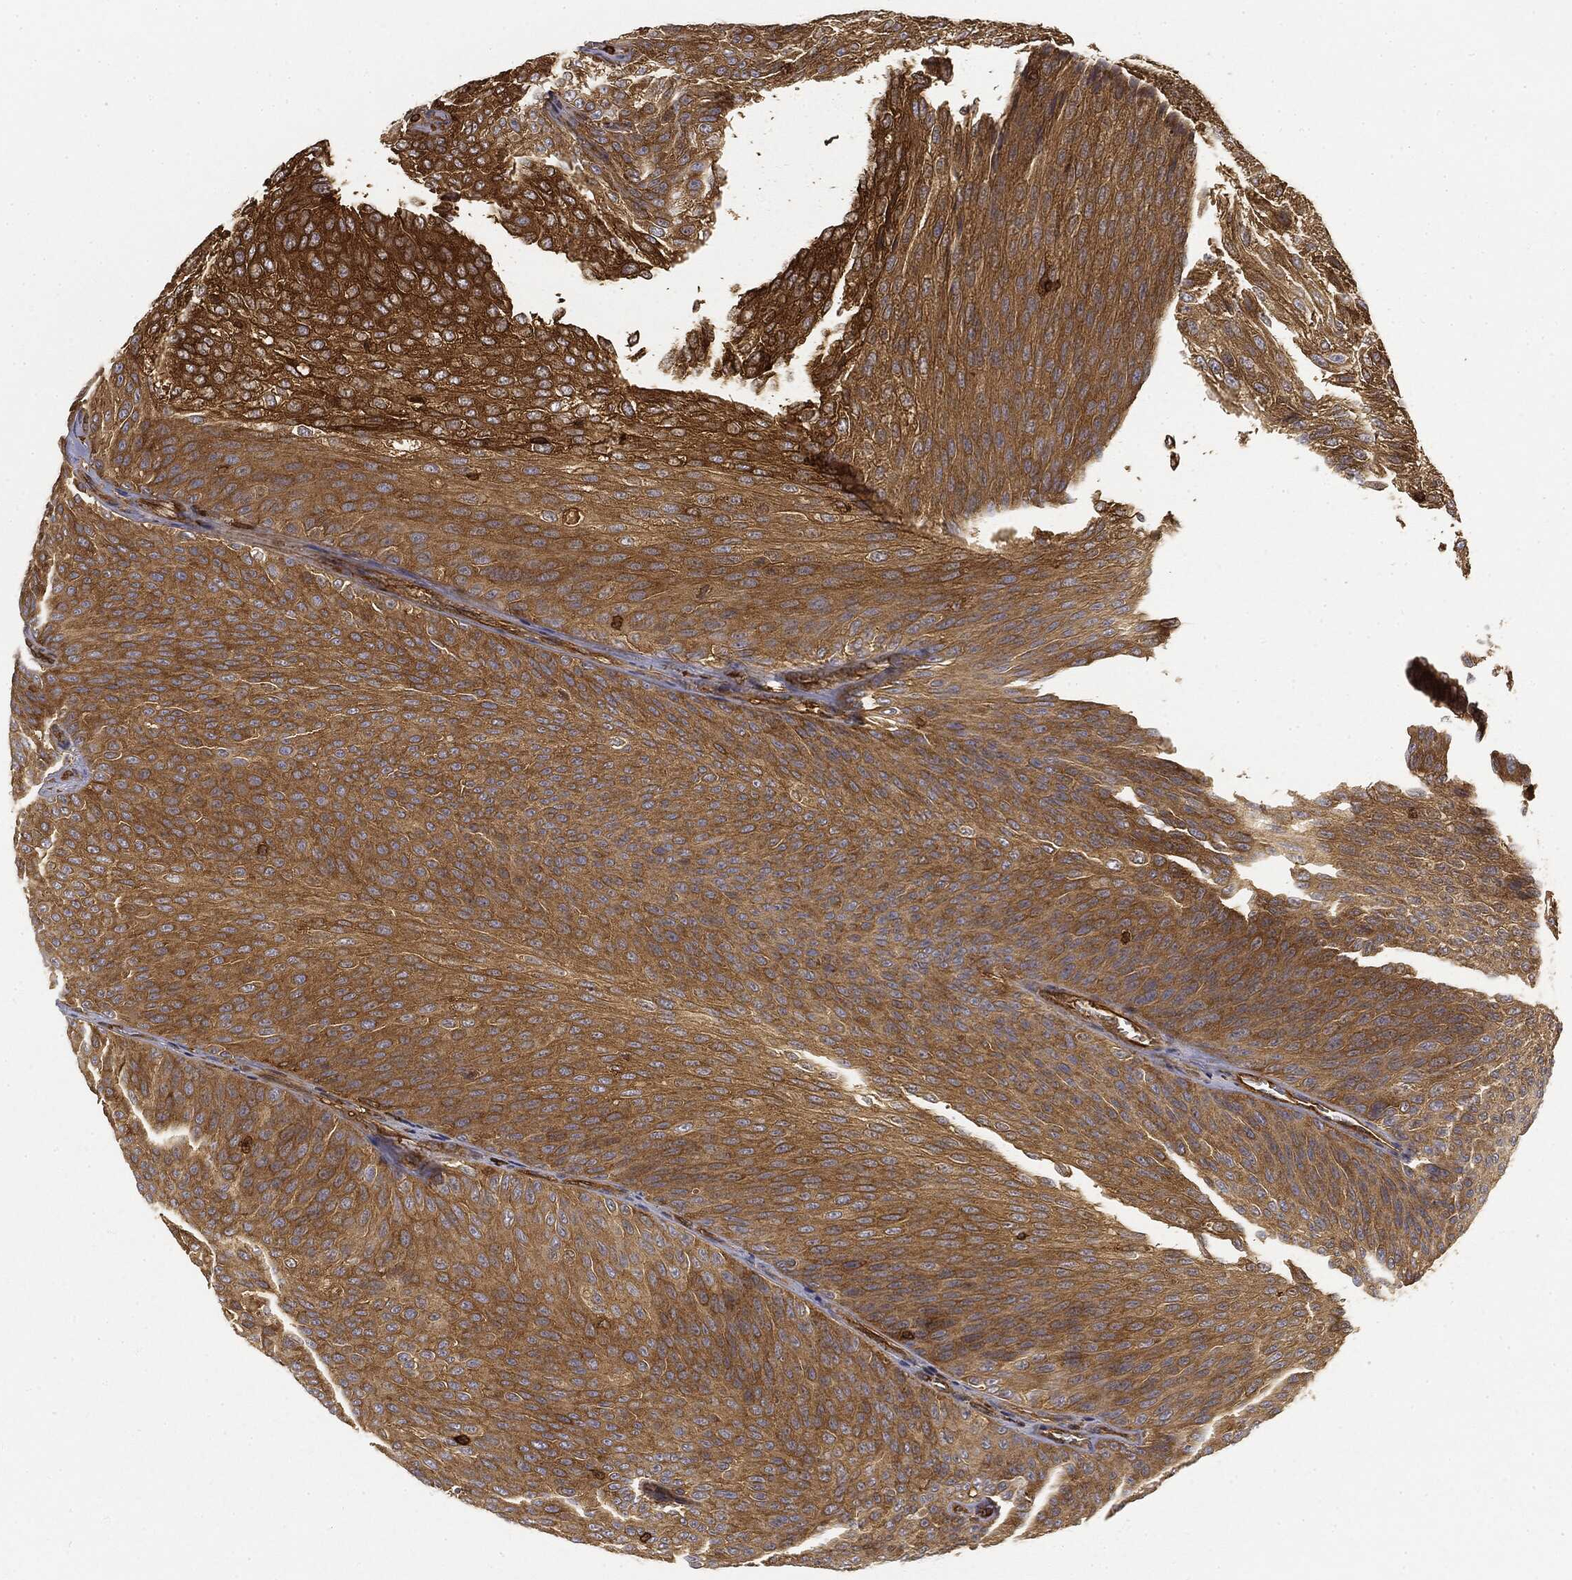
{"staining": {"intensity": "strong", "quantity": "25%-75%", "location": "cytoplasmic/membranous"}, "tissue": "urothelial cancer", "cell_type": "Tumor cells", "image_type": "cancer", "snomed": [{"axis": "morphology", "description": "Urothelial carcinoma, Low grade"}, {"axis": "topography", "description": "Ureter, NOS"}, {"axis": "topography", "description": "Urinary bladder"}], "caption": "Immunohistochemistry (IHC) micrograph of urothelial cancer stained for a protein (brown), which exhibits high levels of strong cytoplasmic/membranous positivity in about 25%-75% of tumor cells.", "gene": "WDR1", "patient": {"sex": "male", "age": 78}}